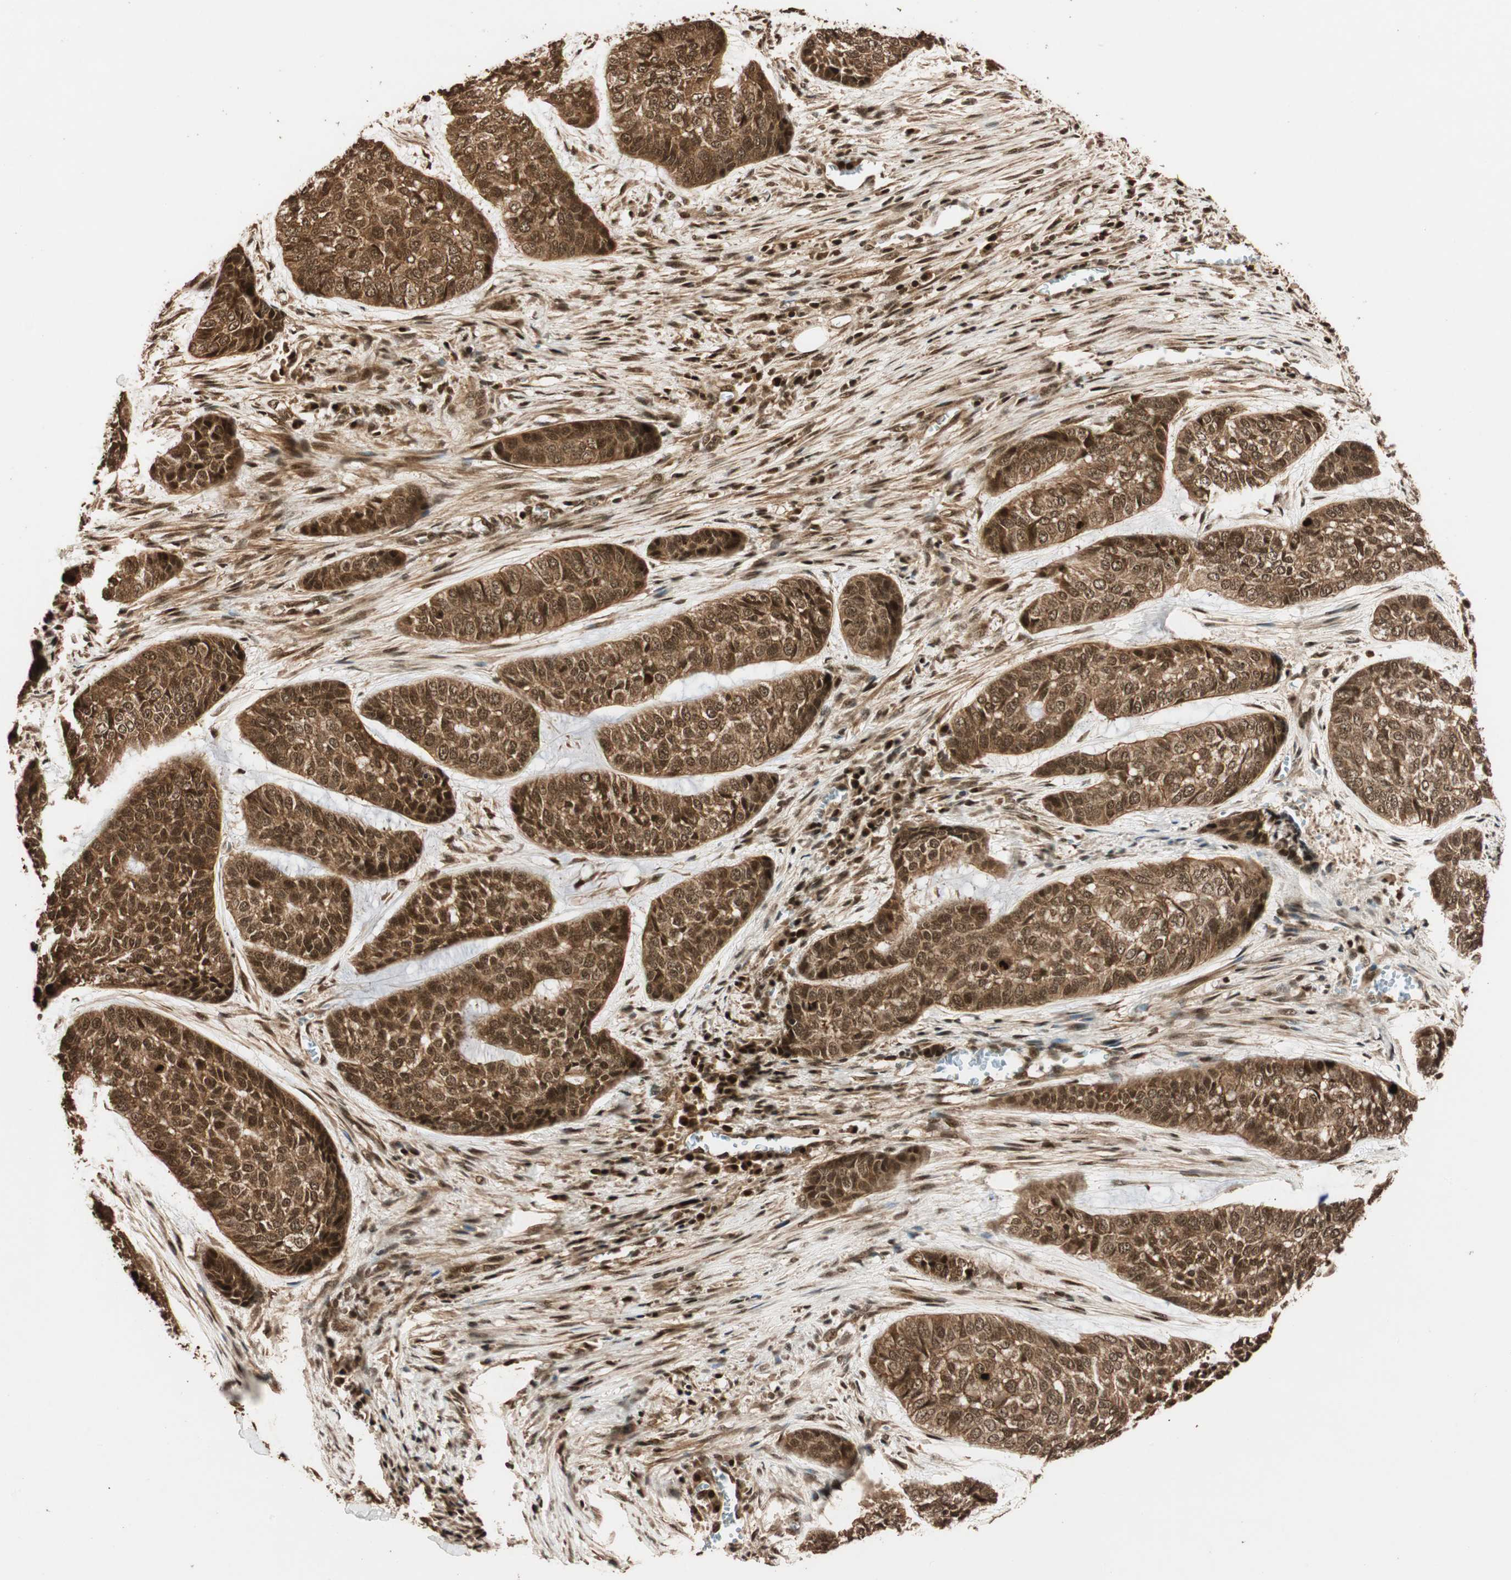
{"staining": {"intensity": "strong", "quantity": ">75%", "location": "cytoplasmic/membranous,nuclear"}, "tissue": "skin cancer", "cell_type": "Tumor cells", "image_type": "cancer", "snomed": [{"axis": "morphology", "description": "Basal cell carcinoma"}, {"axis": "topography", "description": "Skin"}], "caption": "Basal cell carcinoma (skin) was stained to show a protein in brown. There is high levels of strong cytoplasmic/membranous and nuclear positivity in about >75% of tumor cells. The staining was performed using DAB, with brown indicating positive protein expression. Nuclei are stained blue with hematoxylin.", "gene": "ALKBH5", "patient": {"sex": "female", "age": 64}}